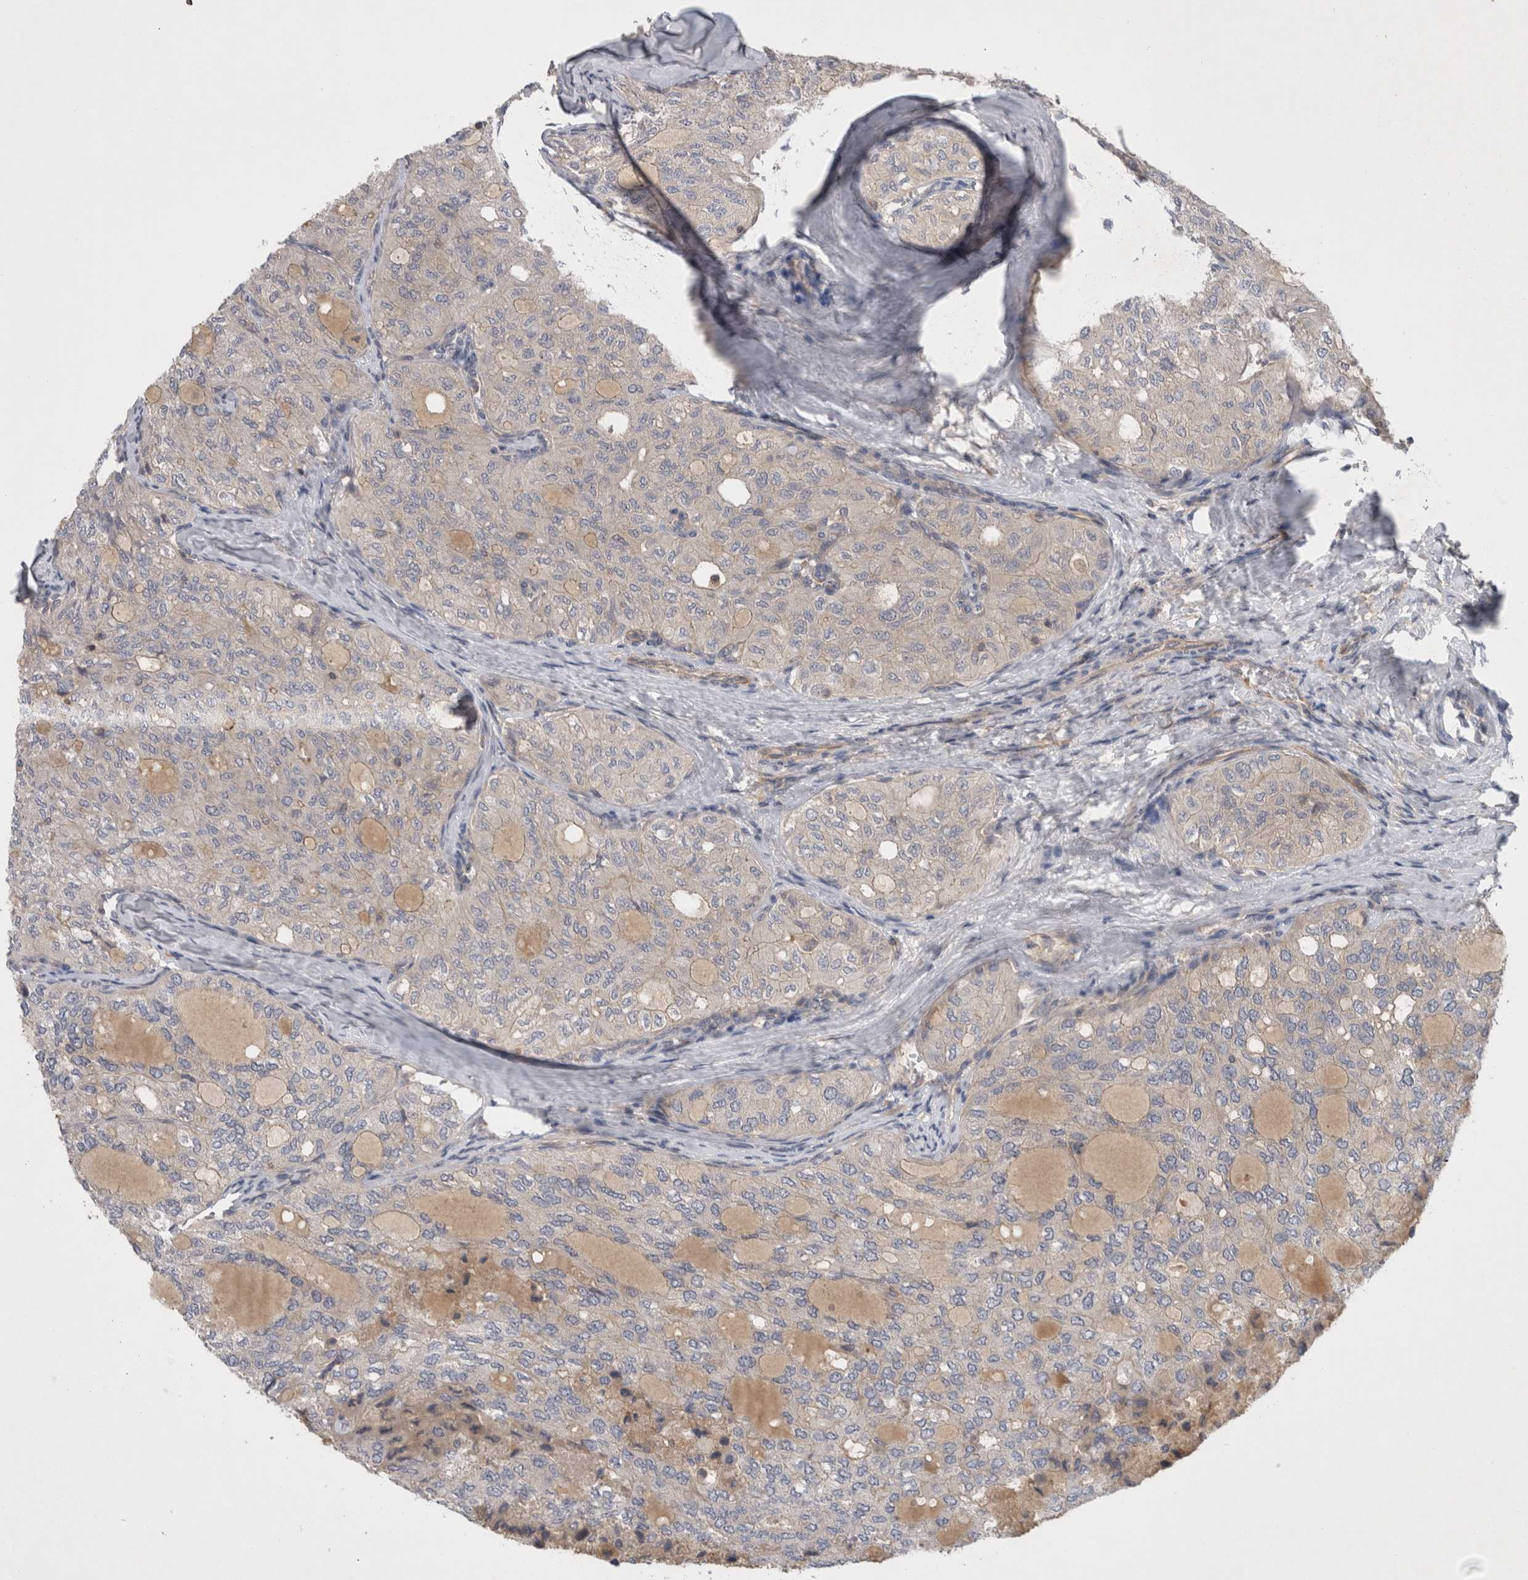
{"staining": {"intensity": "negative", "quantity": "none", "location": "none"}, "tissue": "thyroid cancer", "cell_type": "Tumor cells", "image_type": "cancer", "snomed": [{"axis": "morphology", "description": "Follicular adenoma carcinoma, NOS"}, {"axis": "topography", "description": "Thyroid gland"}], "caption": "Immunohistochemical staining of human thyroid follicular adenoma carcinoma demonstrates no significant positivity in tumor cells.", "gene": "SCARA5", "patient": {"sex": "male", "age": 75}}